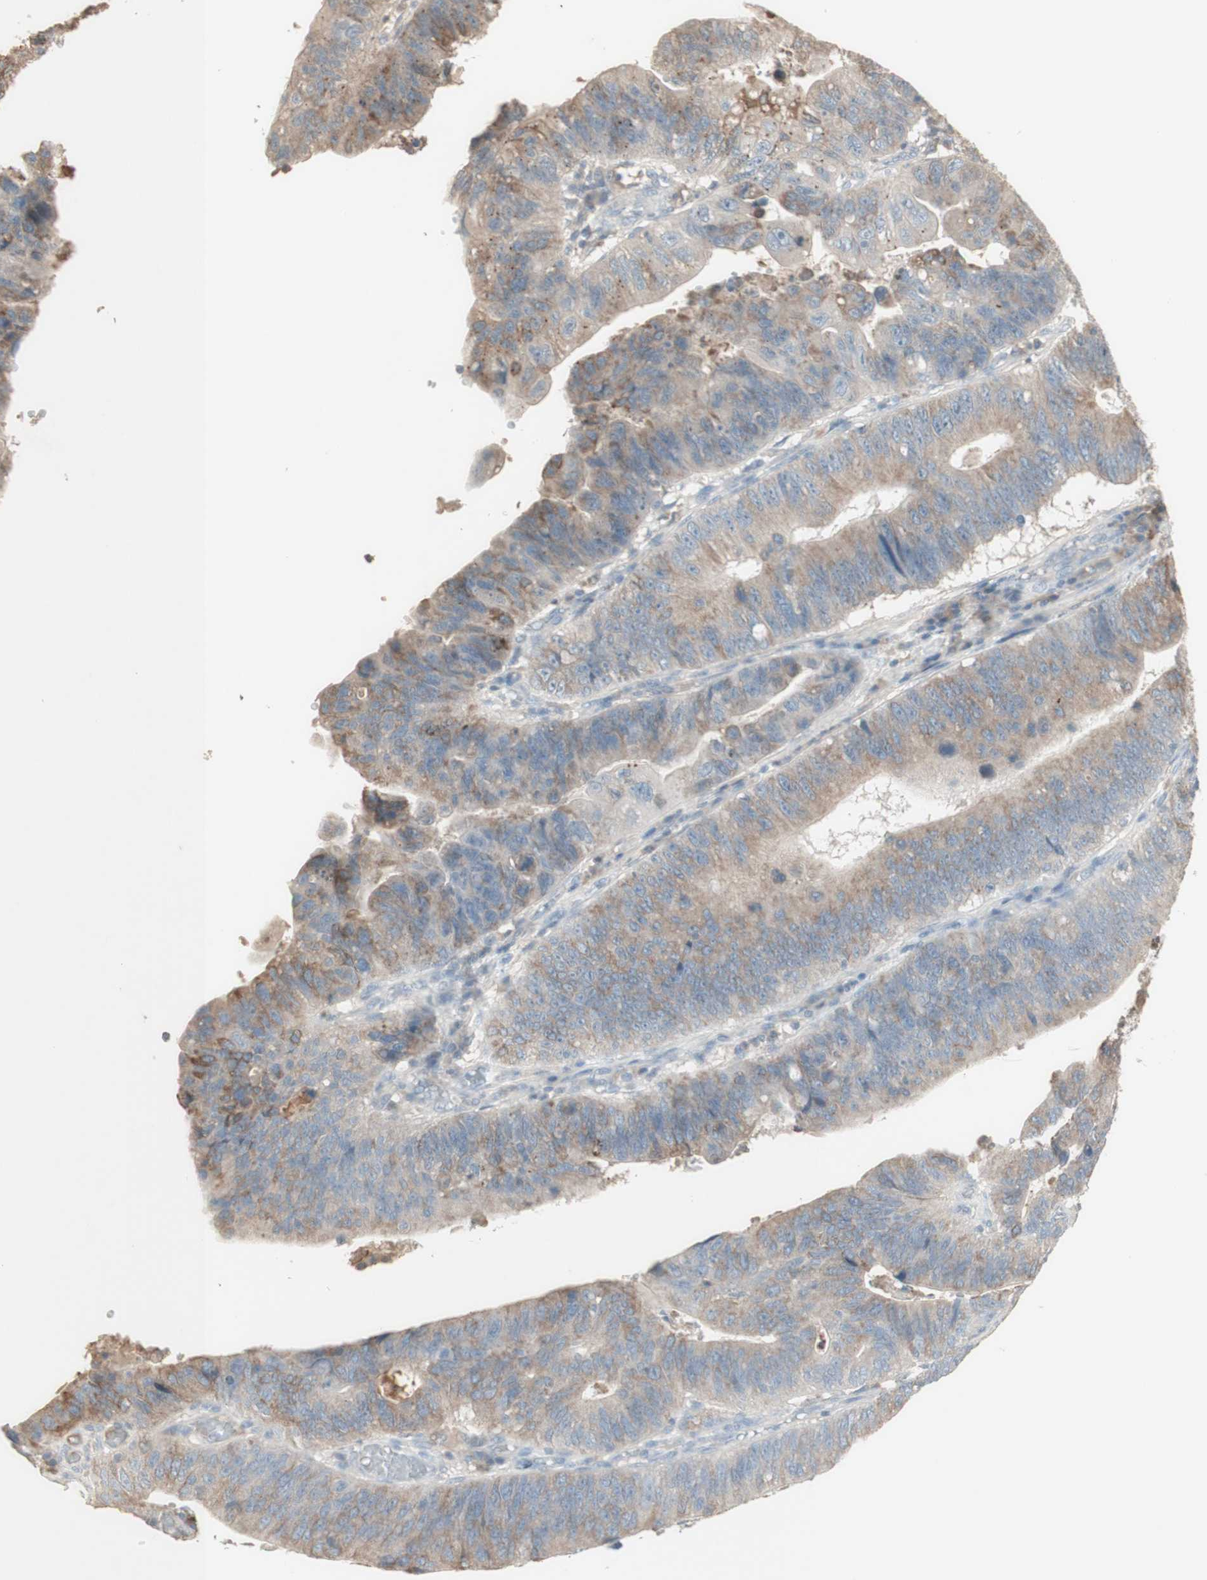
{"staining": {"intensity": "moderate", "quantity": ">75%", "location": "cytoplasmic/membranous"}, "tissue": "stomach cancer", "cell_type": "Tumor cells", "image_type": "cancer", "snomed": [{"axis": "morphology", "description": "Adenocarcinoma, NOS"}, {"axis": "topography", "description": "Stomach"}], "caption": "The immunohistochemical stain labels moderate cytoplasmic/membranous staining in tumor cells of adenocarcinoma (stomach) tissue.", "gene": "IFNG", "patient": {"sex": "male", "age": 59}}